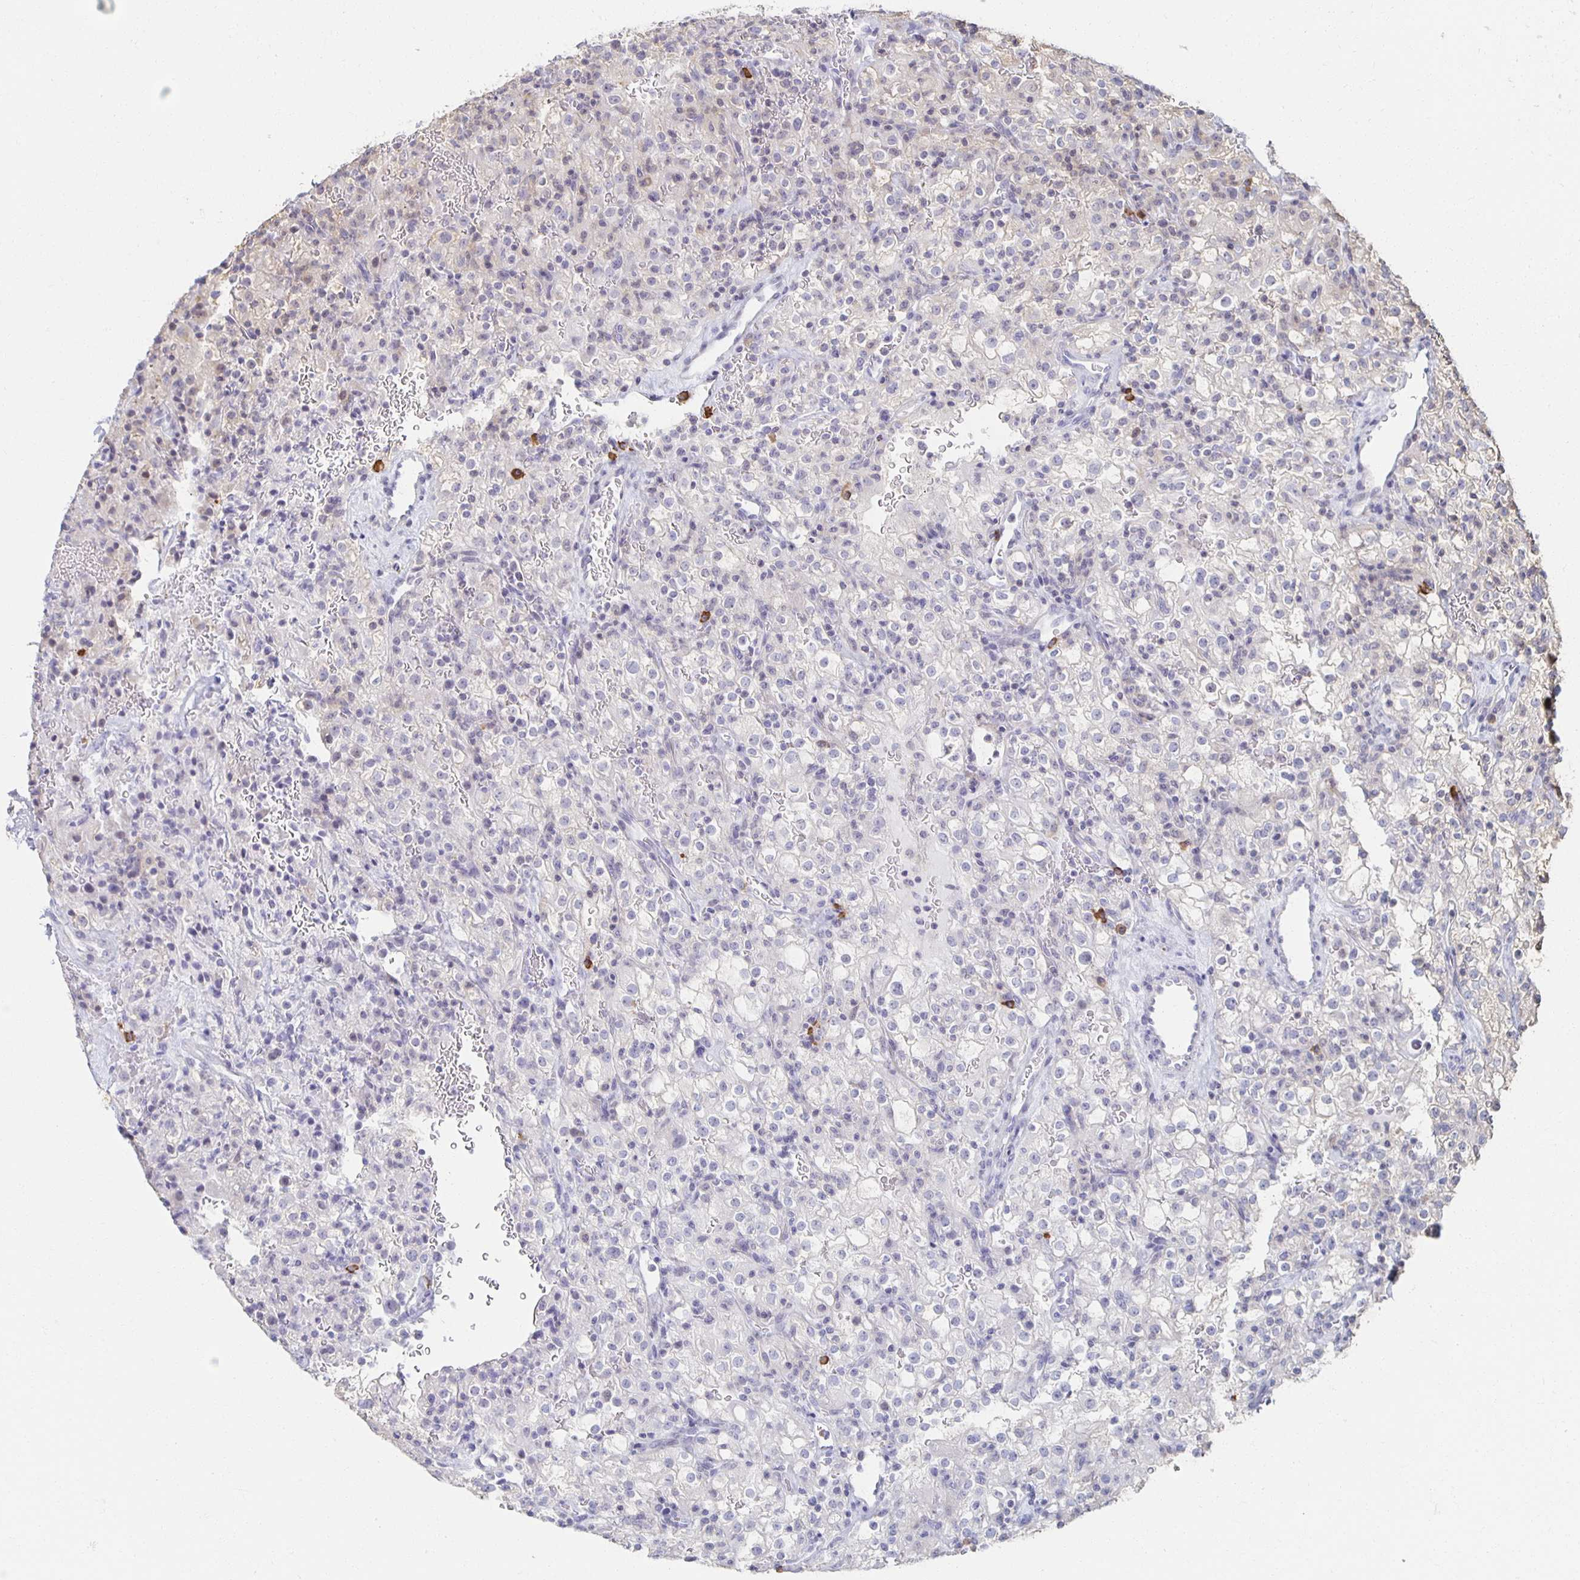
{"staining": {"intensity": "negative", "quantity": "none", "location": "none"}, "tissue": "renal cancer", "cell_type": "Tumor cells", "image_type": "cancer", "snomed": [{"axis": "morphology", "description": "Adenocarcinoma, NOS"}, {"axis": "topography", "description": "Kidney"}], "caption": "Tumor cells show no significant protein positivity in adenocarcinoma (renal).", "gene": "ZNF692", "patient": {"sex": "female", "age": 74}}